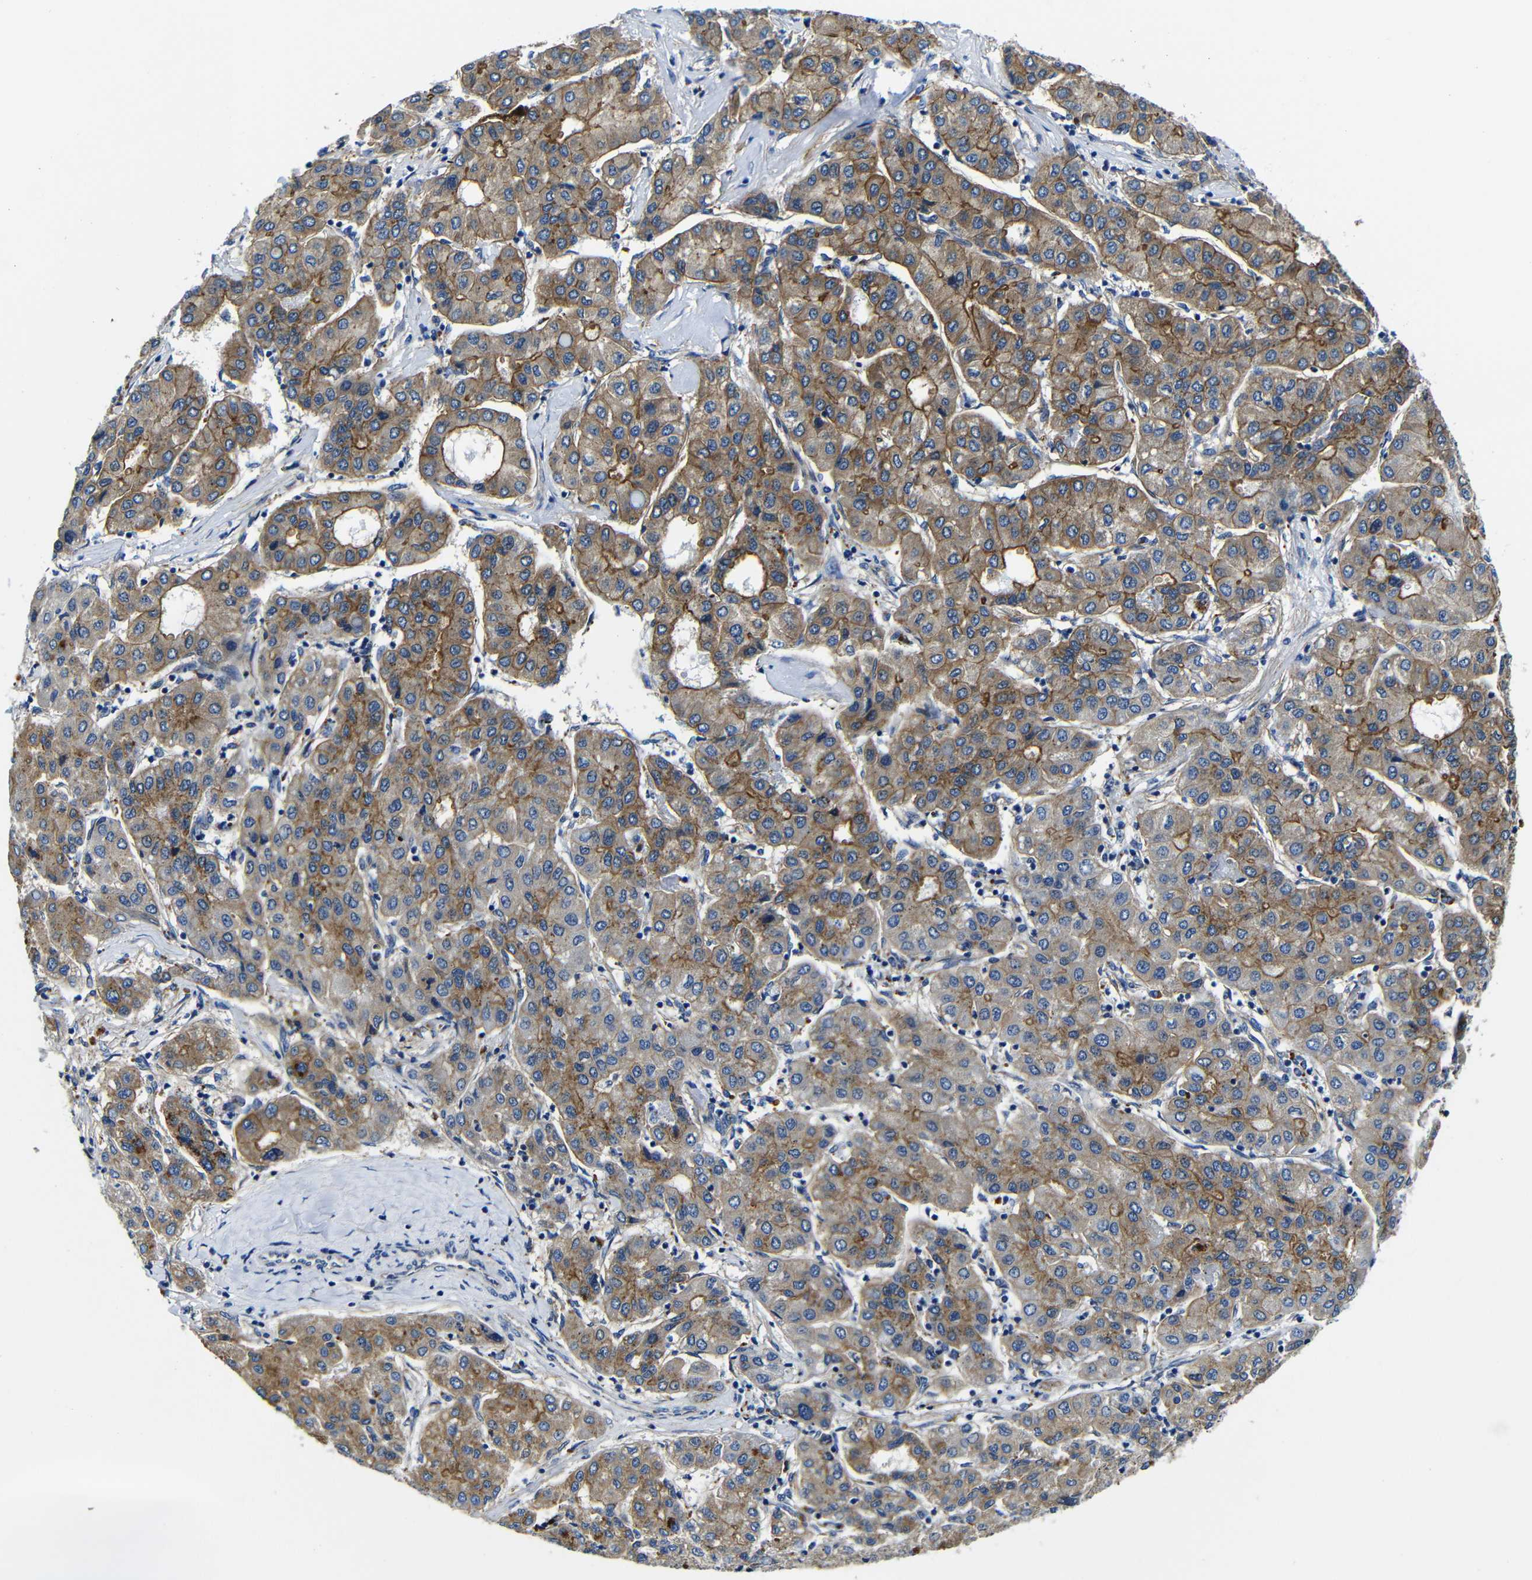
{"staining": {"intensity": "moderate", "quantity": ">75%", "location": "cytoplasmic/membranous"}, "tissue": "liver cancer", "cell_type": "Tumor cells", "image_type": "cancer", "snomed": [{"axis": "morphology", "description": "Carcinoma, Hepatocellular, NOS"}, {"axis": "topography", "description": "Liver"}], "caption": "This image shows liver cancer stained with immunohistochemistry to label a protein in brown. The cytoplasmic/membranous of tumor cells show moderate positivity for the protein. Nuclei are counter-stained blue.", "gene": "GIMAP2", "patient": {"sex": "male", "age": 65}}